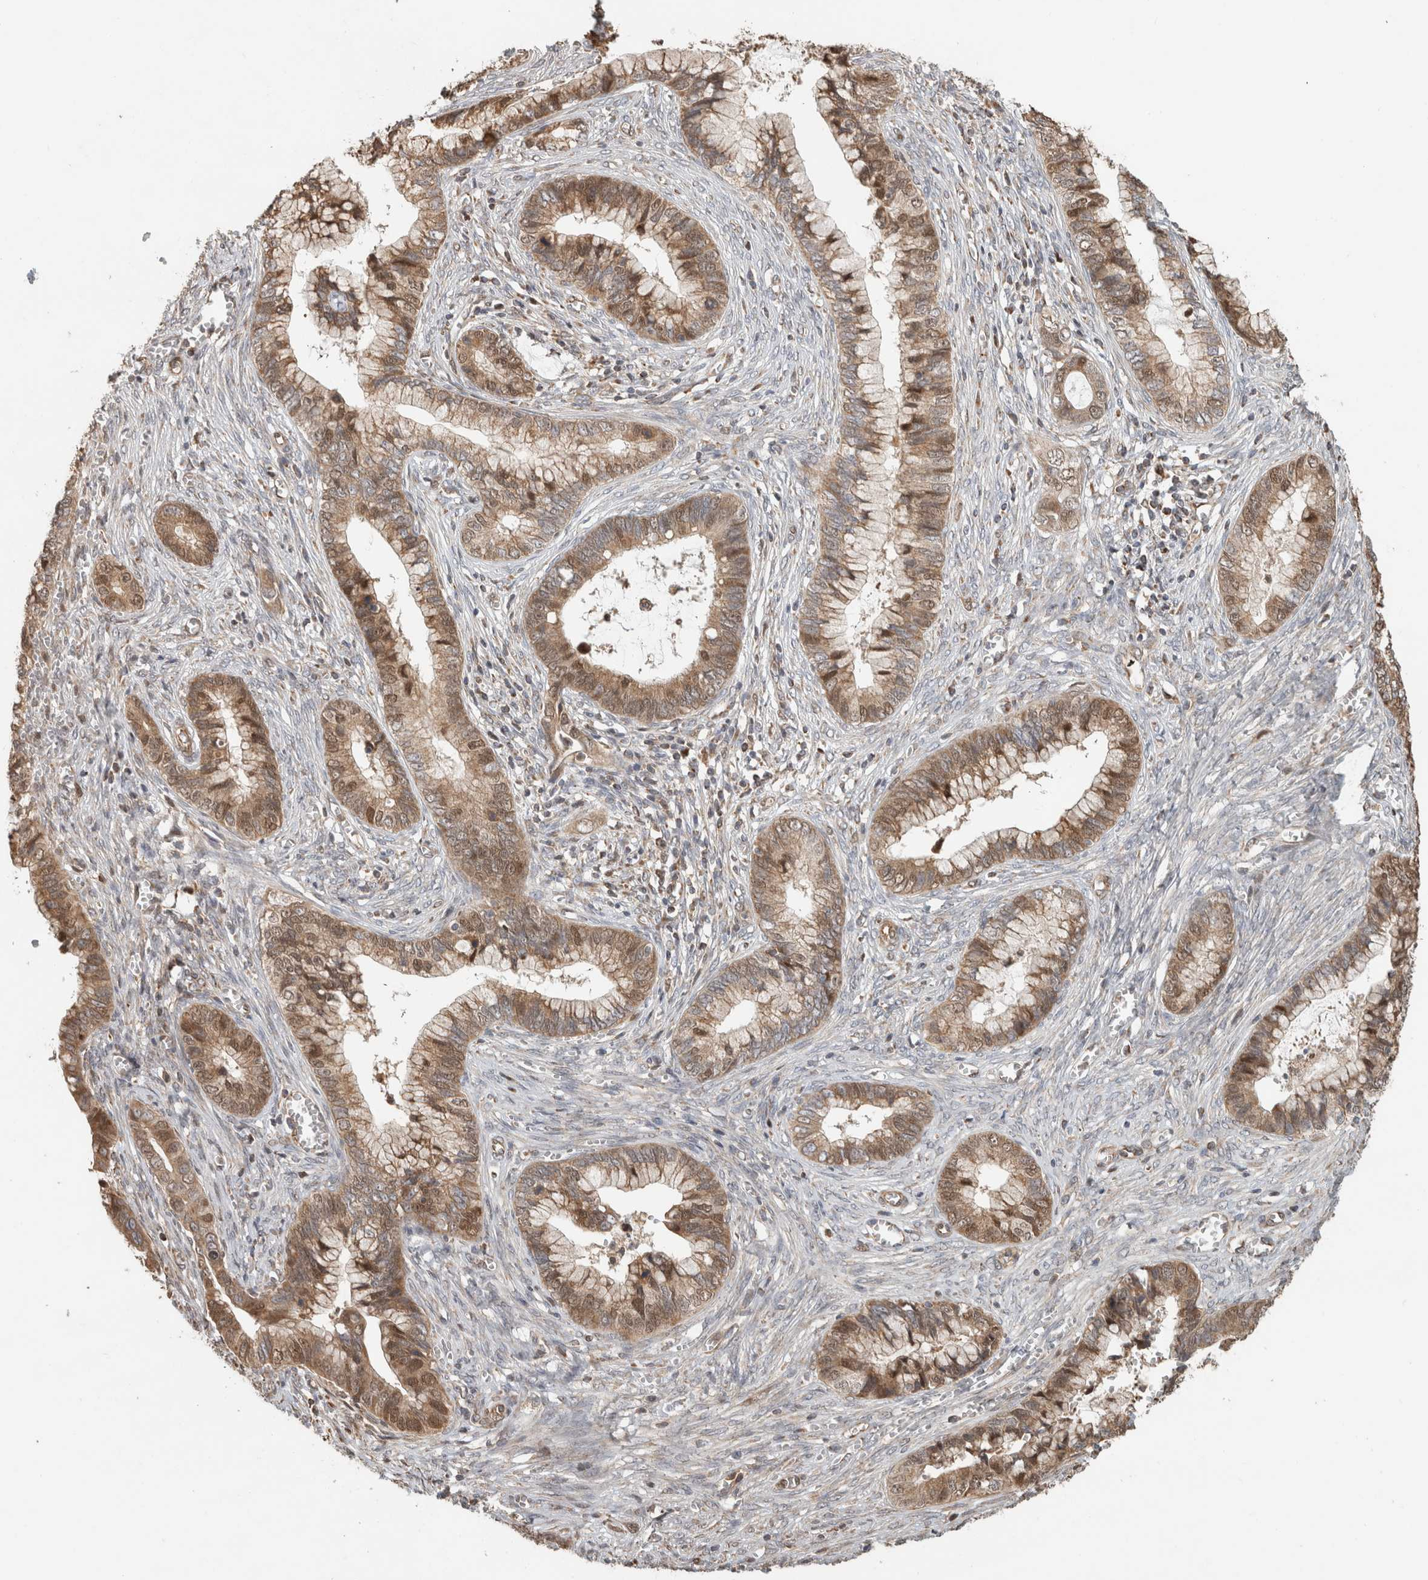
{"staining": {"intensity": "moderate", "quantity": ">75%", "location": "cytoplasmic/membranous,nuclear"}, "tissue": "cervical cancer", "cell_type": "Tumor cells", "image_type": "cancer", "snomed": [{"axis": "morphology", "description": "Adenocarcinoma, NOS"}, {"axis": "topography", "description": "Cervix"}], "caption": "Cervical adenocarcinoma tissue shows moderate cytoplasmic/membranous and nuclear expression in about >75% of tumor cells", "gene": "GINS4", "patient": {"sex": "female", "age": 44}}